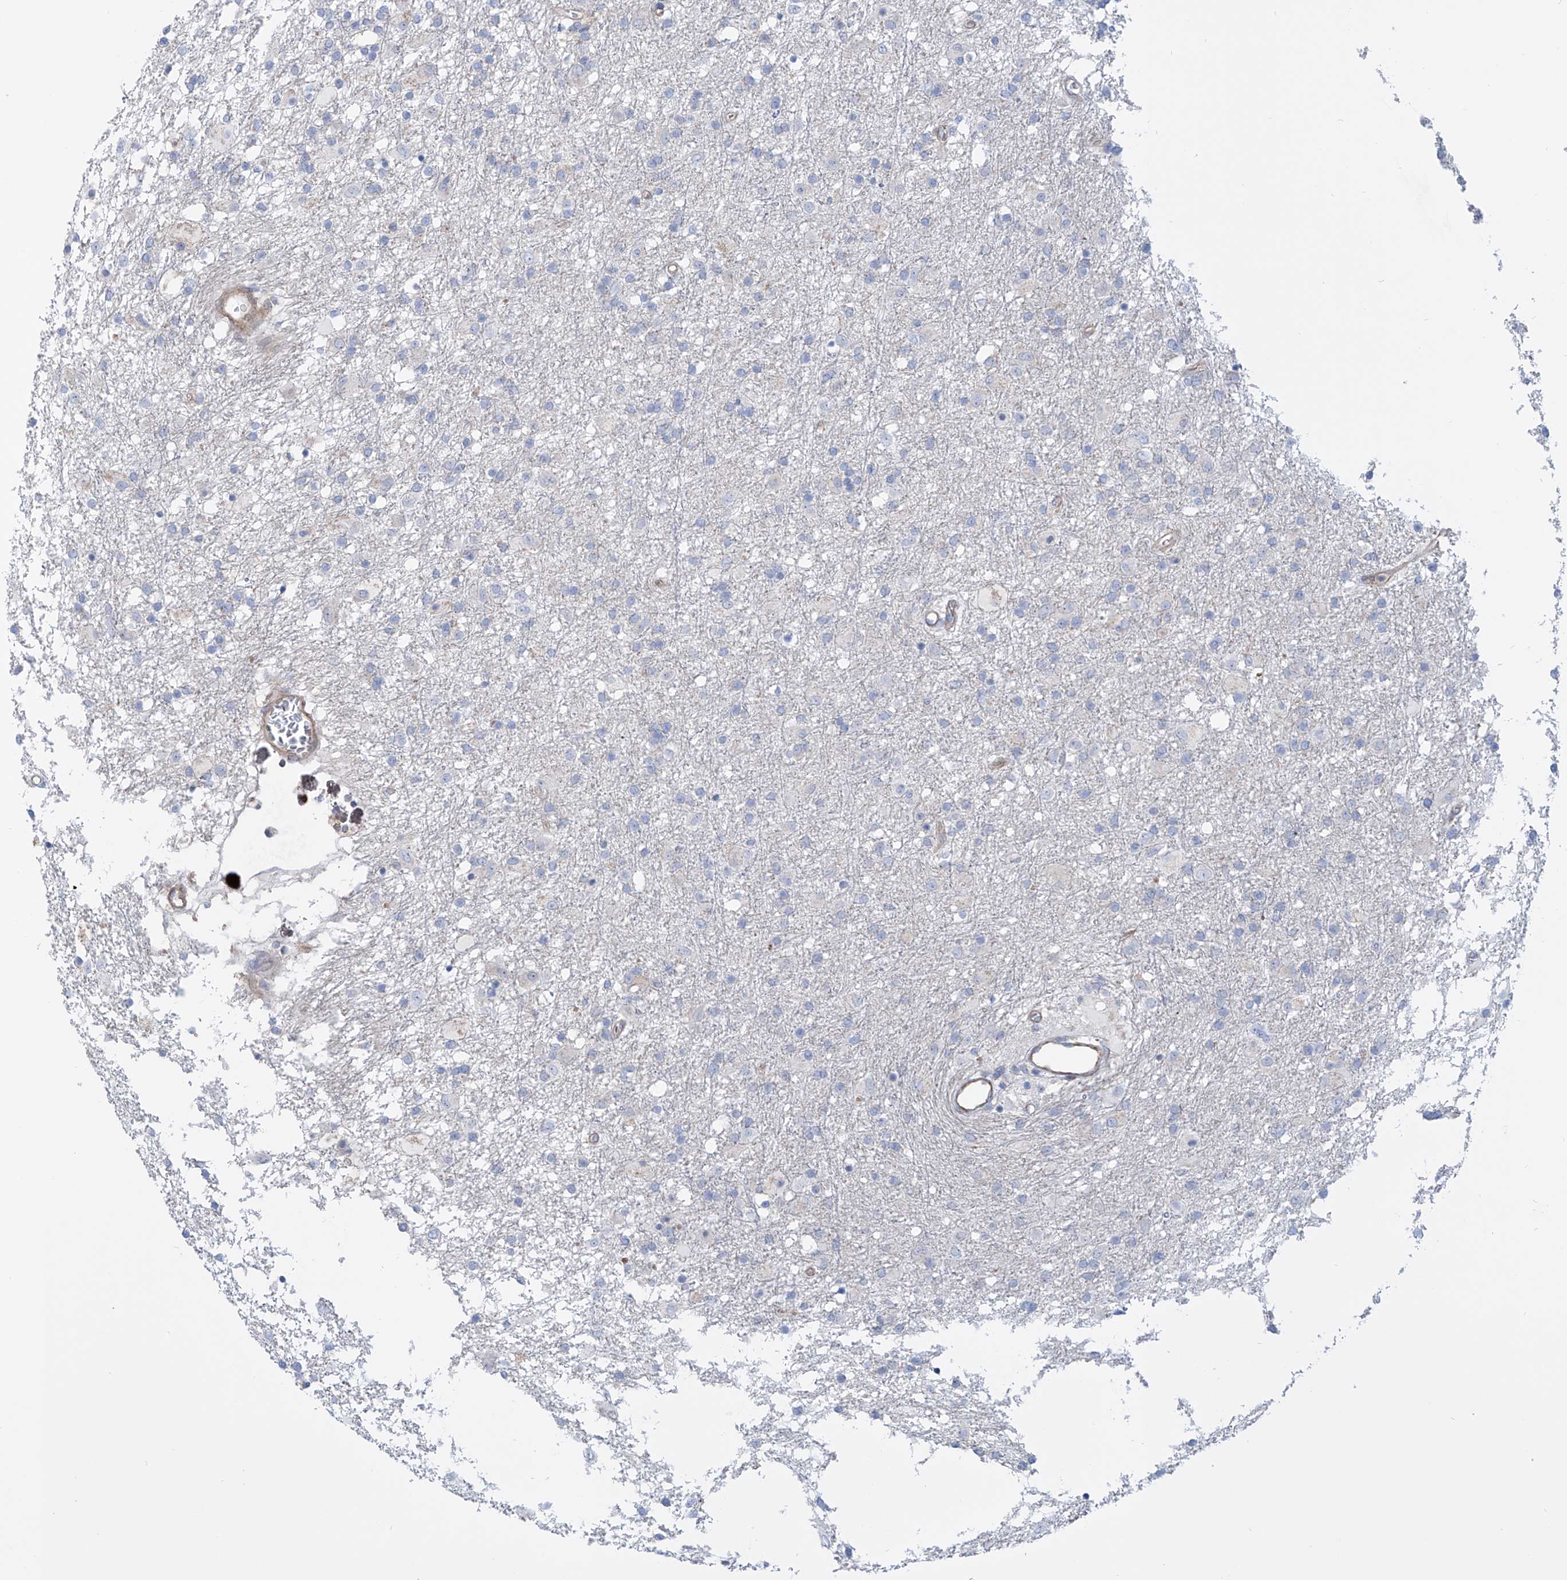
{"staining": {"intensity": "negative", "quantity": "none", "location": "none"}, "tissue": "glioma", "cell_type": "Tumor cells", "image_type": "cancer", "snomed": [{"axis": "morphology", "description": "Glioma, malignant, Low grade"}, {"axis": "topography", "description": "Brain"}], "caption": "A high-resolution histopathology image shows immunohistochemistry staining of glioma, which exhibits no significant positivity in tumor cells. (DAB (3,3'-diaminobenzidine) immunohistochemistry with hematoxylin counter stain).", "gene": "TMEM209", "patient": {"sex": "male", "age": 65}}